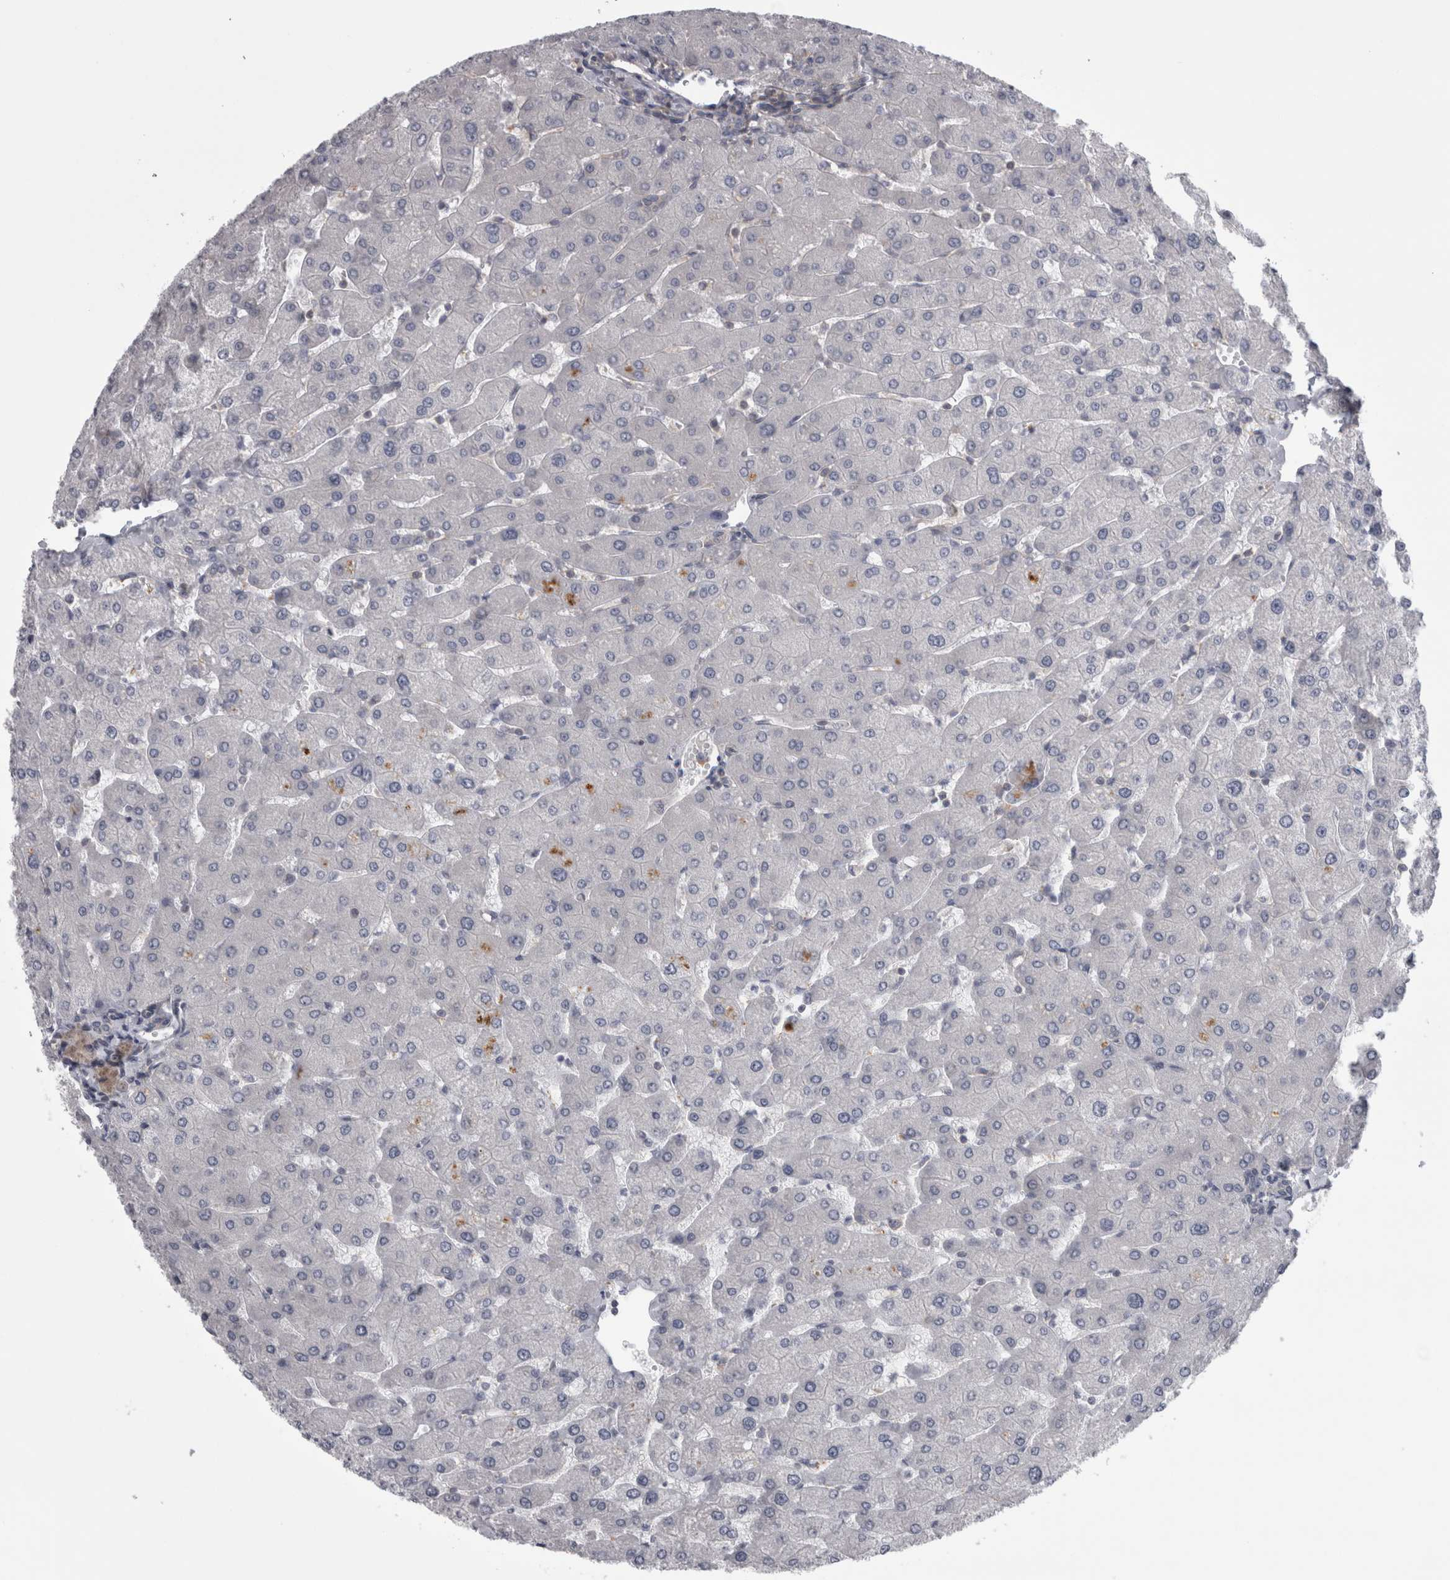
{"staining": {"intensity": "negative", "quantity": "none", "location": "none"}, "tissue": "liver", "cell_type": "Cholangiocytes", "image_type": "normal", "snomed": [{"axis": "morphology", "description": "Normal tissue, NOS"}, {"axis": "topography", "description": "Liver"}], "caption": "Immunohistochemistry photomicrograph of unremarkable liver: liver stained with DAB exhibits no significant protein expression in cholangiocytes. (DAB (3,3'-diaminobenzidine) immunohistochemistry (IHC), high magnification).", "gene": "PRRC2C", "patient": {"sex": "male", "age": 55}}